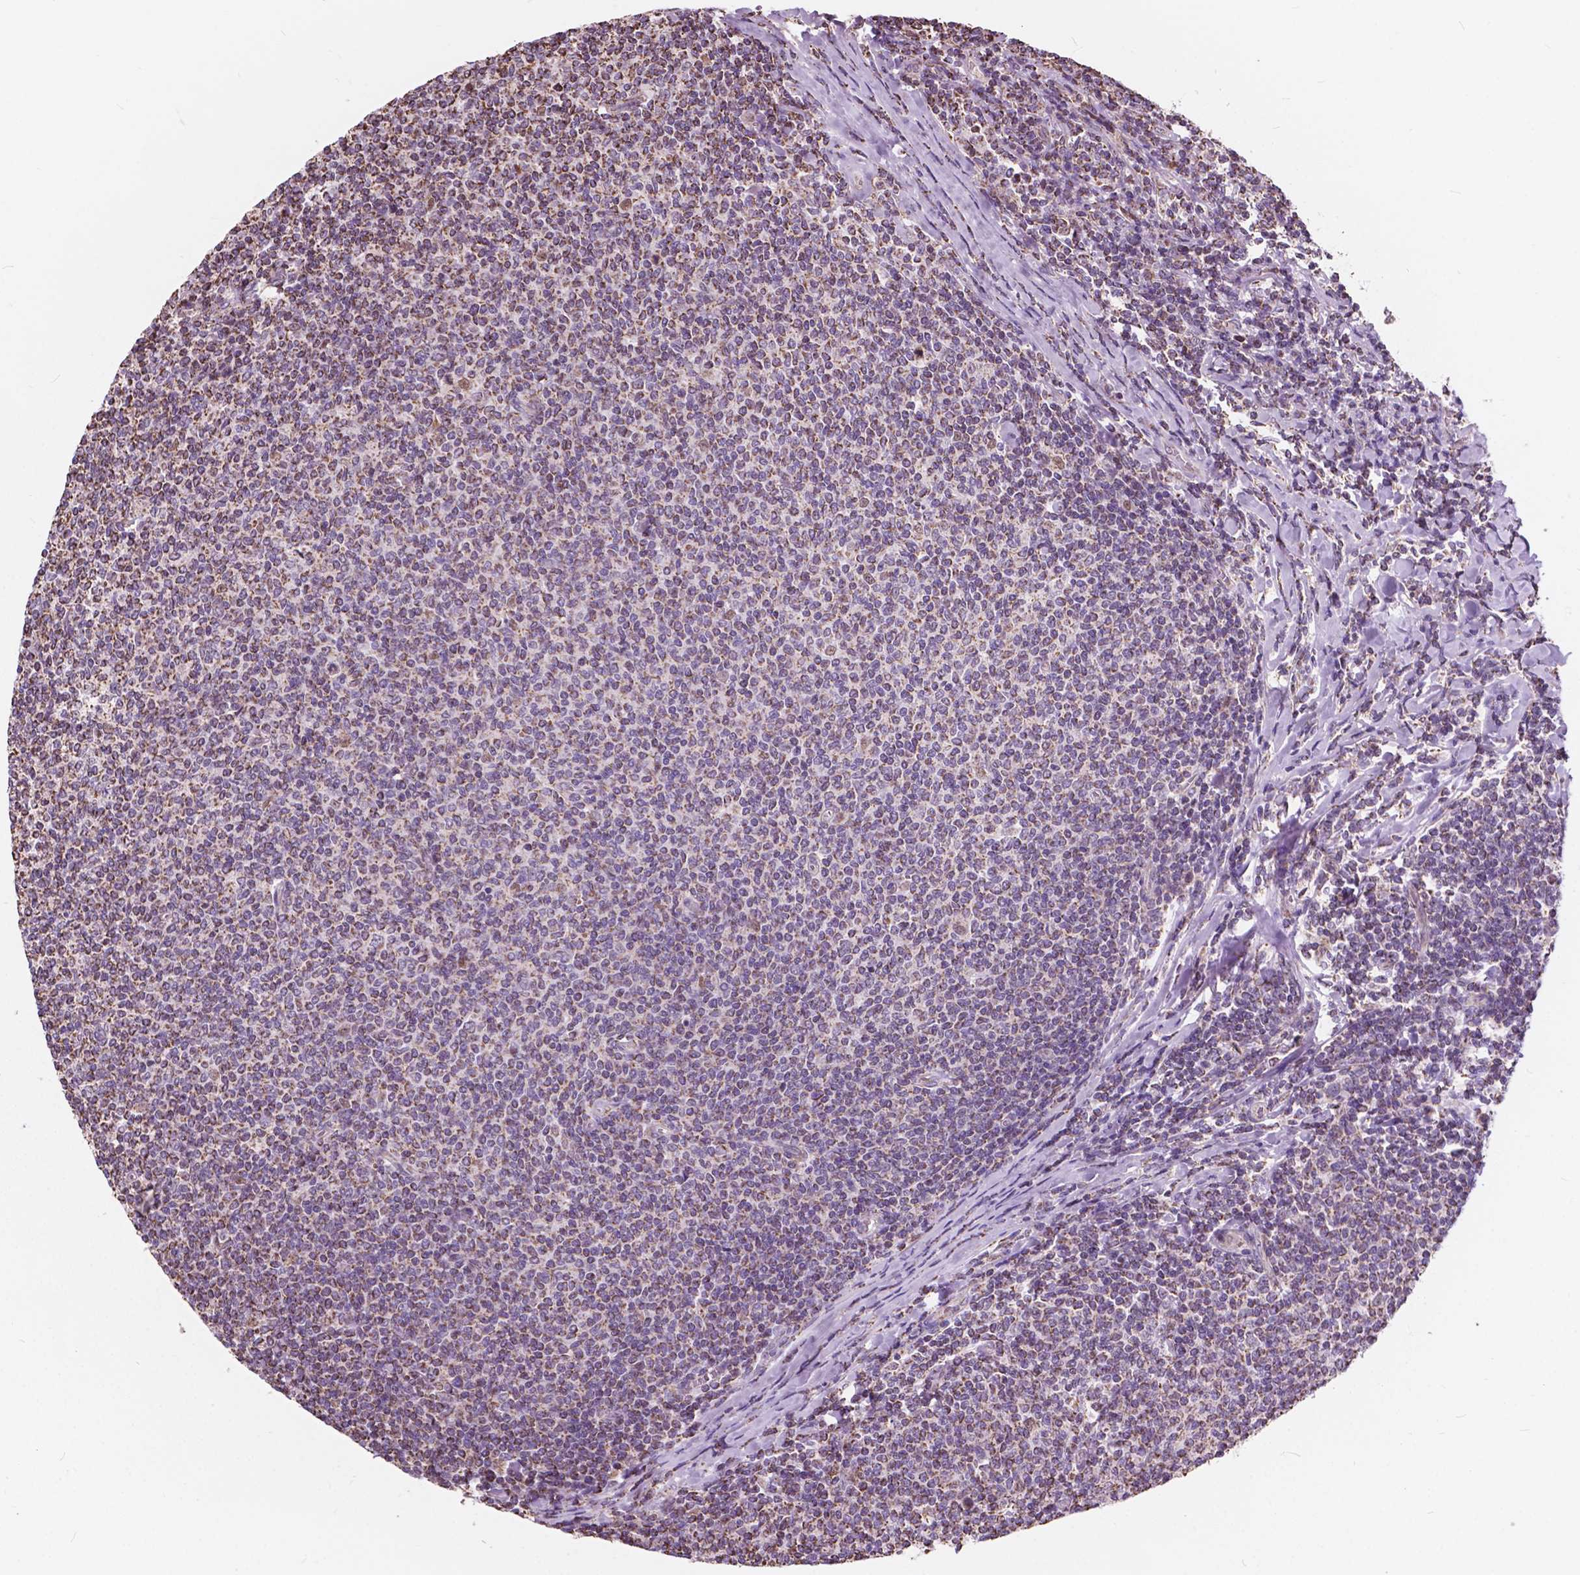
{"staining": {"intensity": "moderate", "quantity": ">75%", "location": "cytoplasmic/membranous"}, "tissue": "lymphoma", "cell_type": "Tumor cells", "image_type": "cancer", "snomed": [{"axis": "morphology", "description": "Malignant lymphoma, non-Hodgkin's type, Low grade"}, {"axis": "topography", "description": "Lymph node"}], "caption": "An IHC image of neoplastic tissue is shown. Protein staining in brown highlights moderate cytoplasmic/membranous positivity in low-grade malignant lymphoma, non-Hodgkin's type within tumor cells.", "gene": "SCOC", "patient": {"sex": "male", "age": 52}}